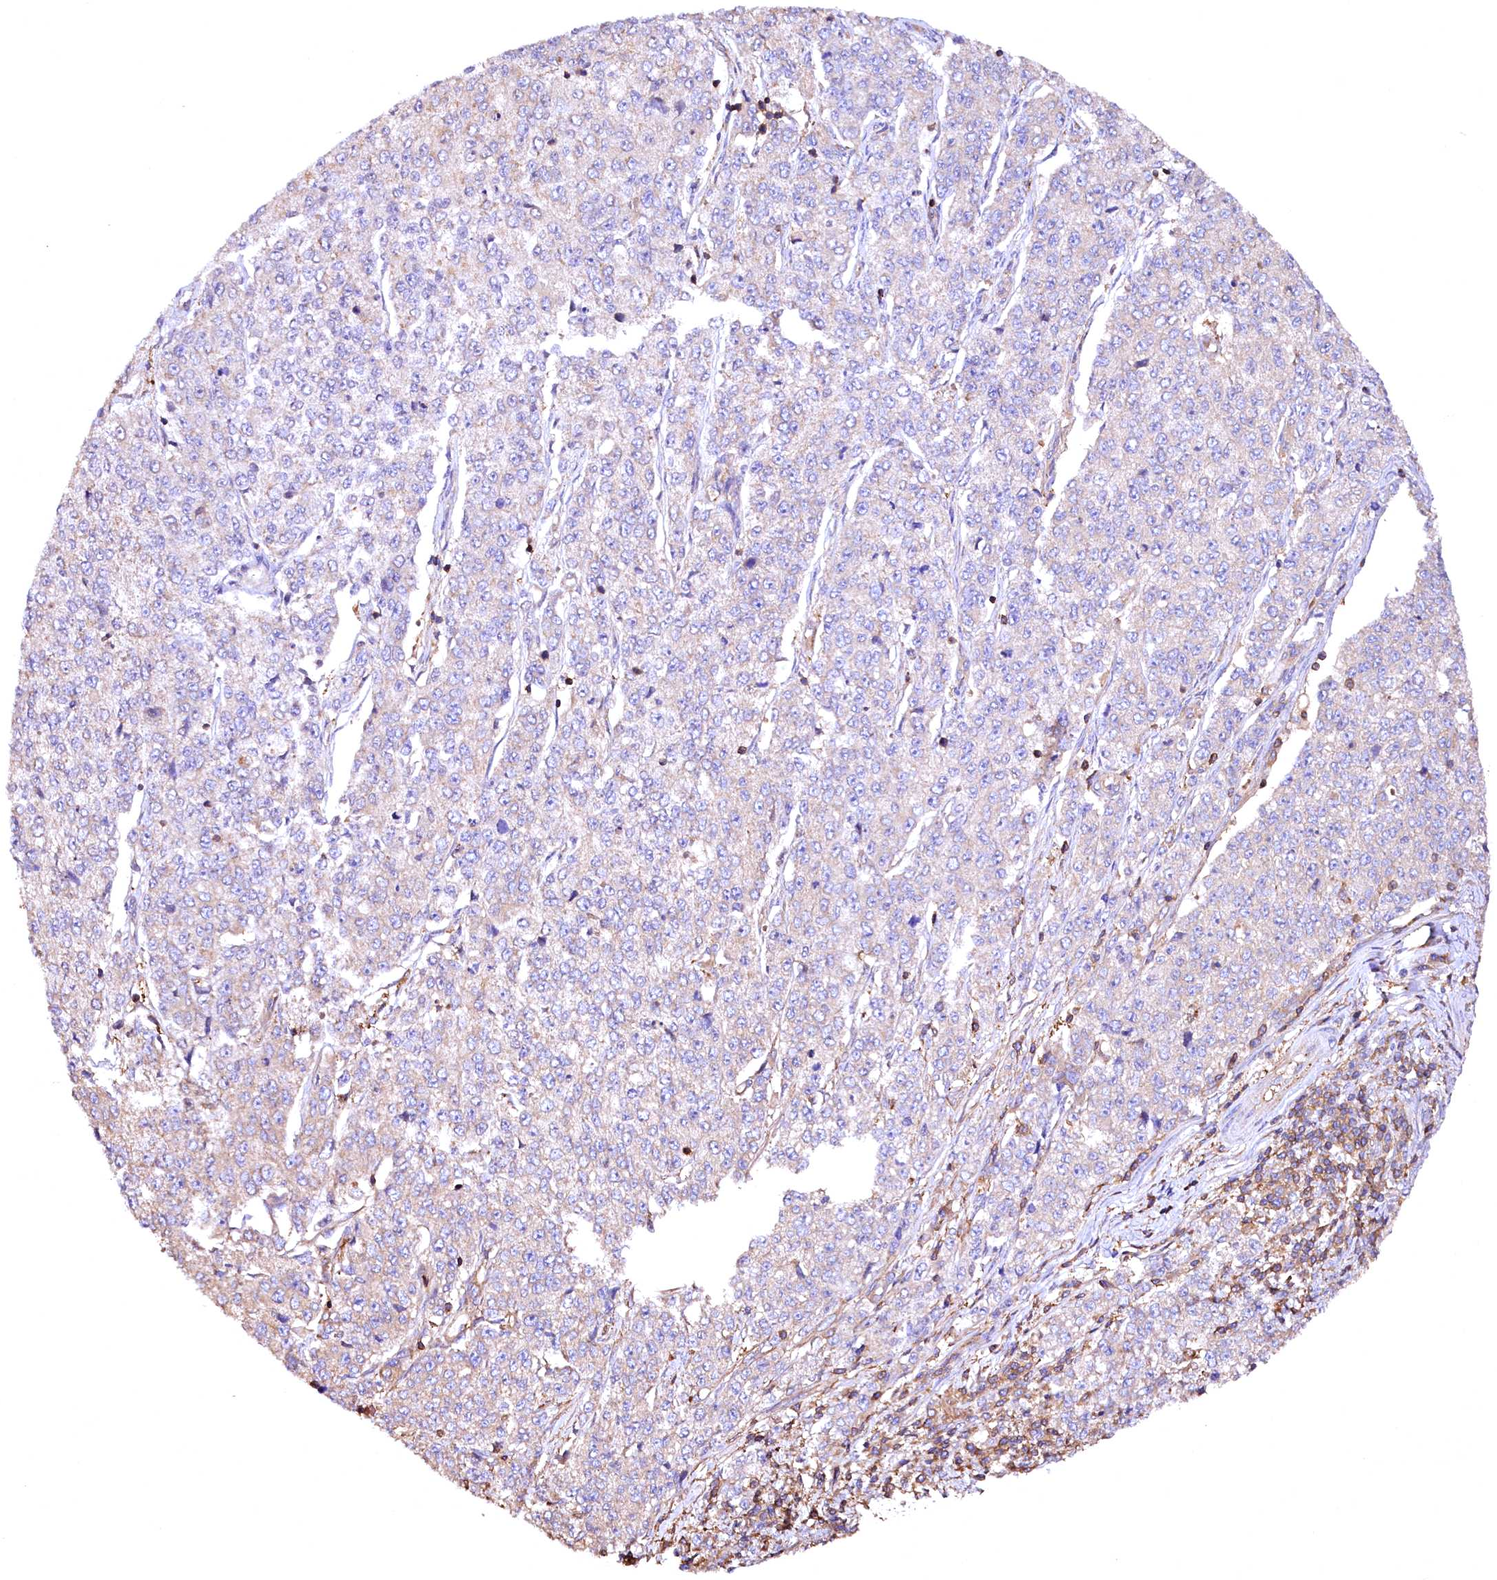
{"staining": {"intensity": "negative", "quantity": "none", "location": "none"}, "tissue": "endometrial cancer", "cell_type": "Tumor cells", "image_type": "cancer", "snomed": [{"axis": "morphology", "description": "Adenocarcinoma, NOS"}, {"axis": "topography", "description": "Endometrium"}], "caption": "This is an immunohistochemistry histopathology image of endometrial cancer (adenocarcinoma). There is no expression in tumor cells.", "gene": "RARS2", "patient": {"sex": "female", "age": 50}}